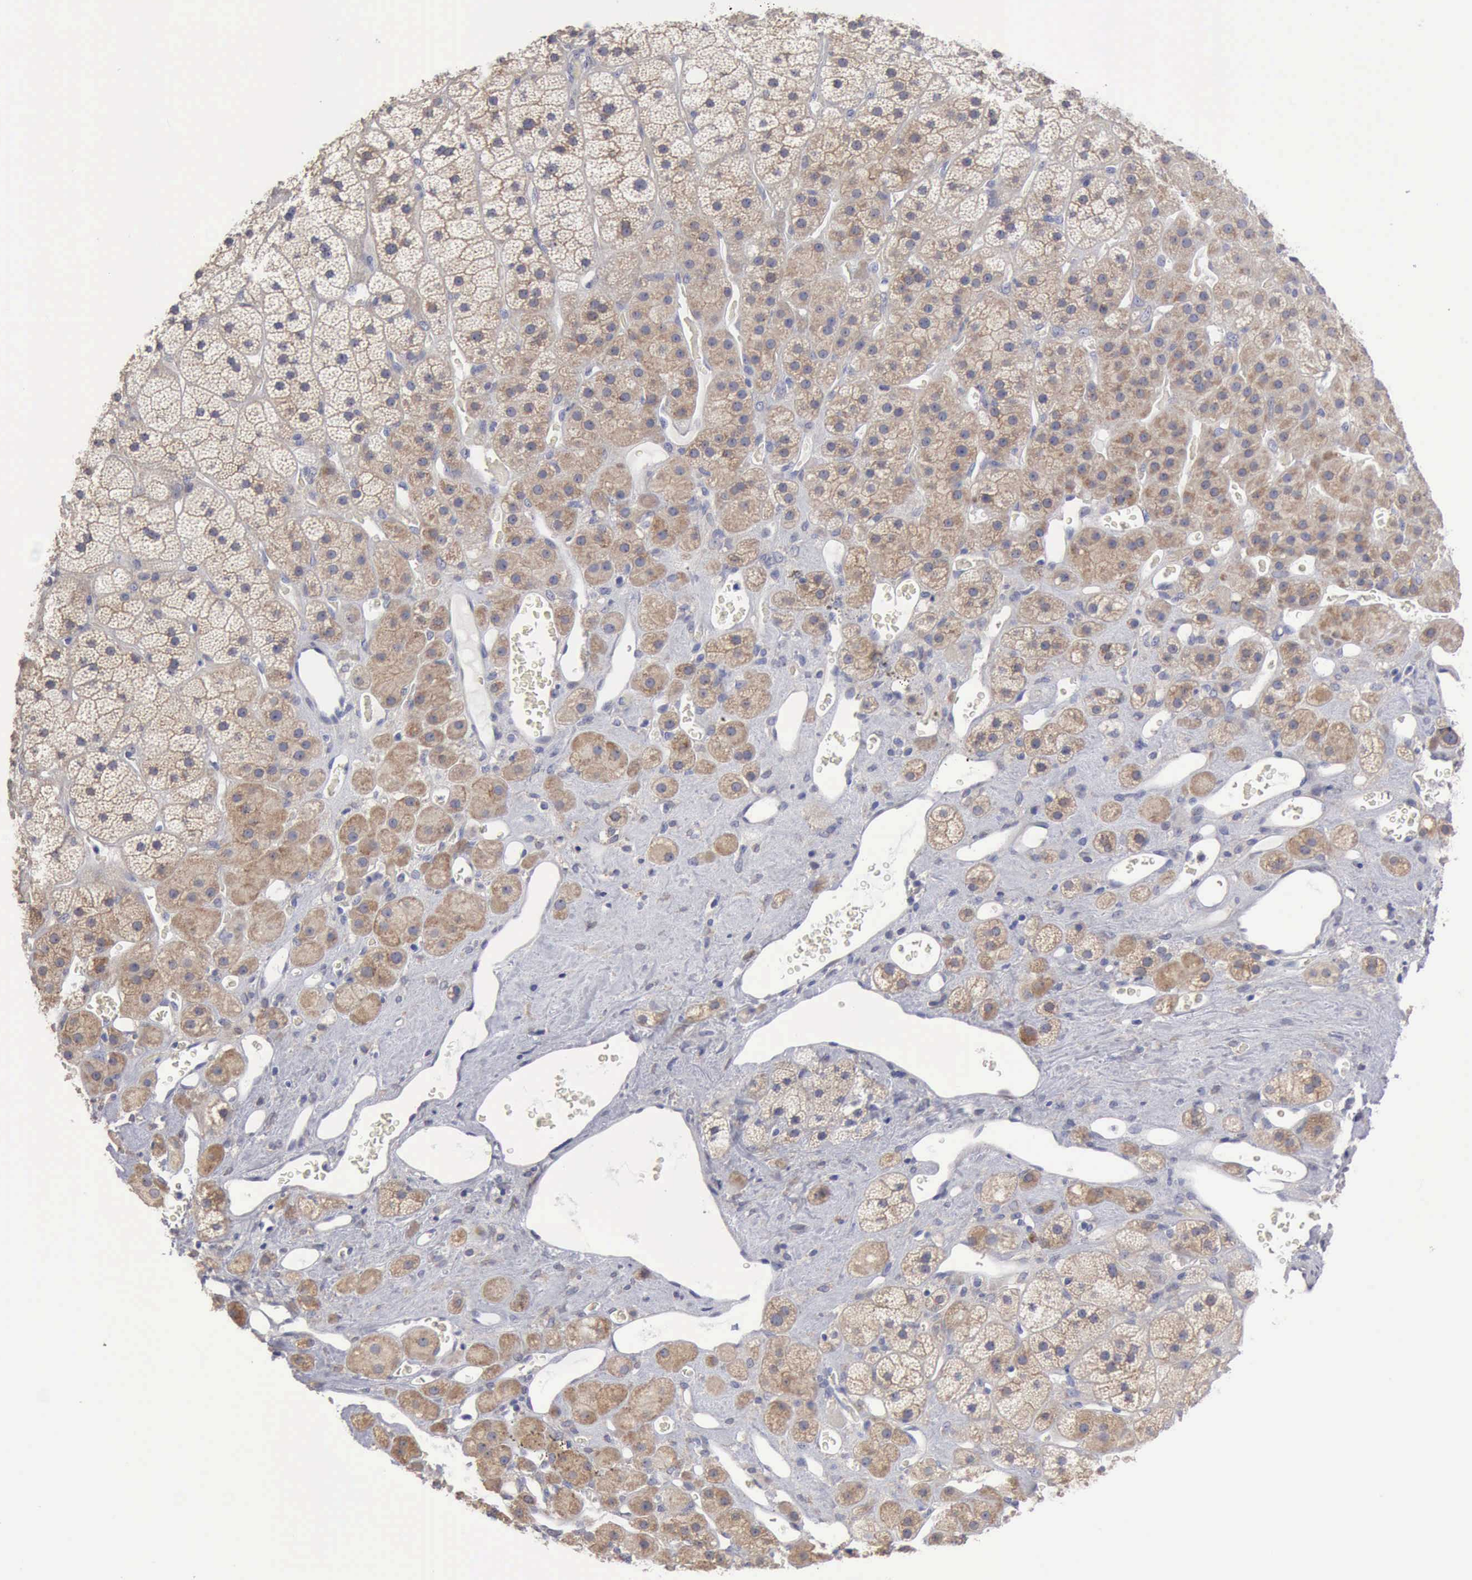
{"staining": {"intensity": "moderate", "quantity": "25%-75%", "location": "cytoplasmic/membranous"}, "tissue": "adrenal gland", "cell_type": "Glandular cells", "image_type": "normal", "snomed": [{"axis": "morphology", "description": "Normal tissue, NOS"}, {"axis": "topography", "description": "Adrenal gland"}], "caption": "Protein expression analysis of unremarkable adrenal gland demonstrates moderate cytoplasmic/membranous positivity in about 25%-75% of glandular cells. (IHC, brightfield microscopy, high magnification).", "gene": "TXLNG", "patient": {"sex": "male", "age": 57}}